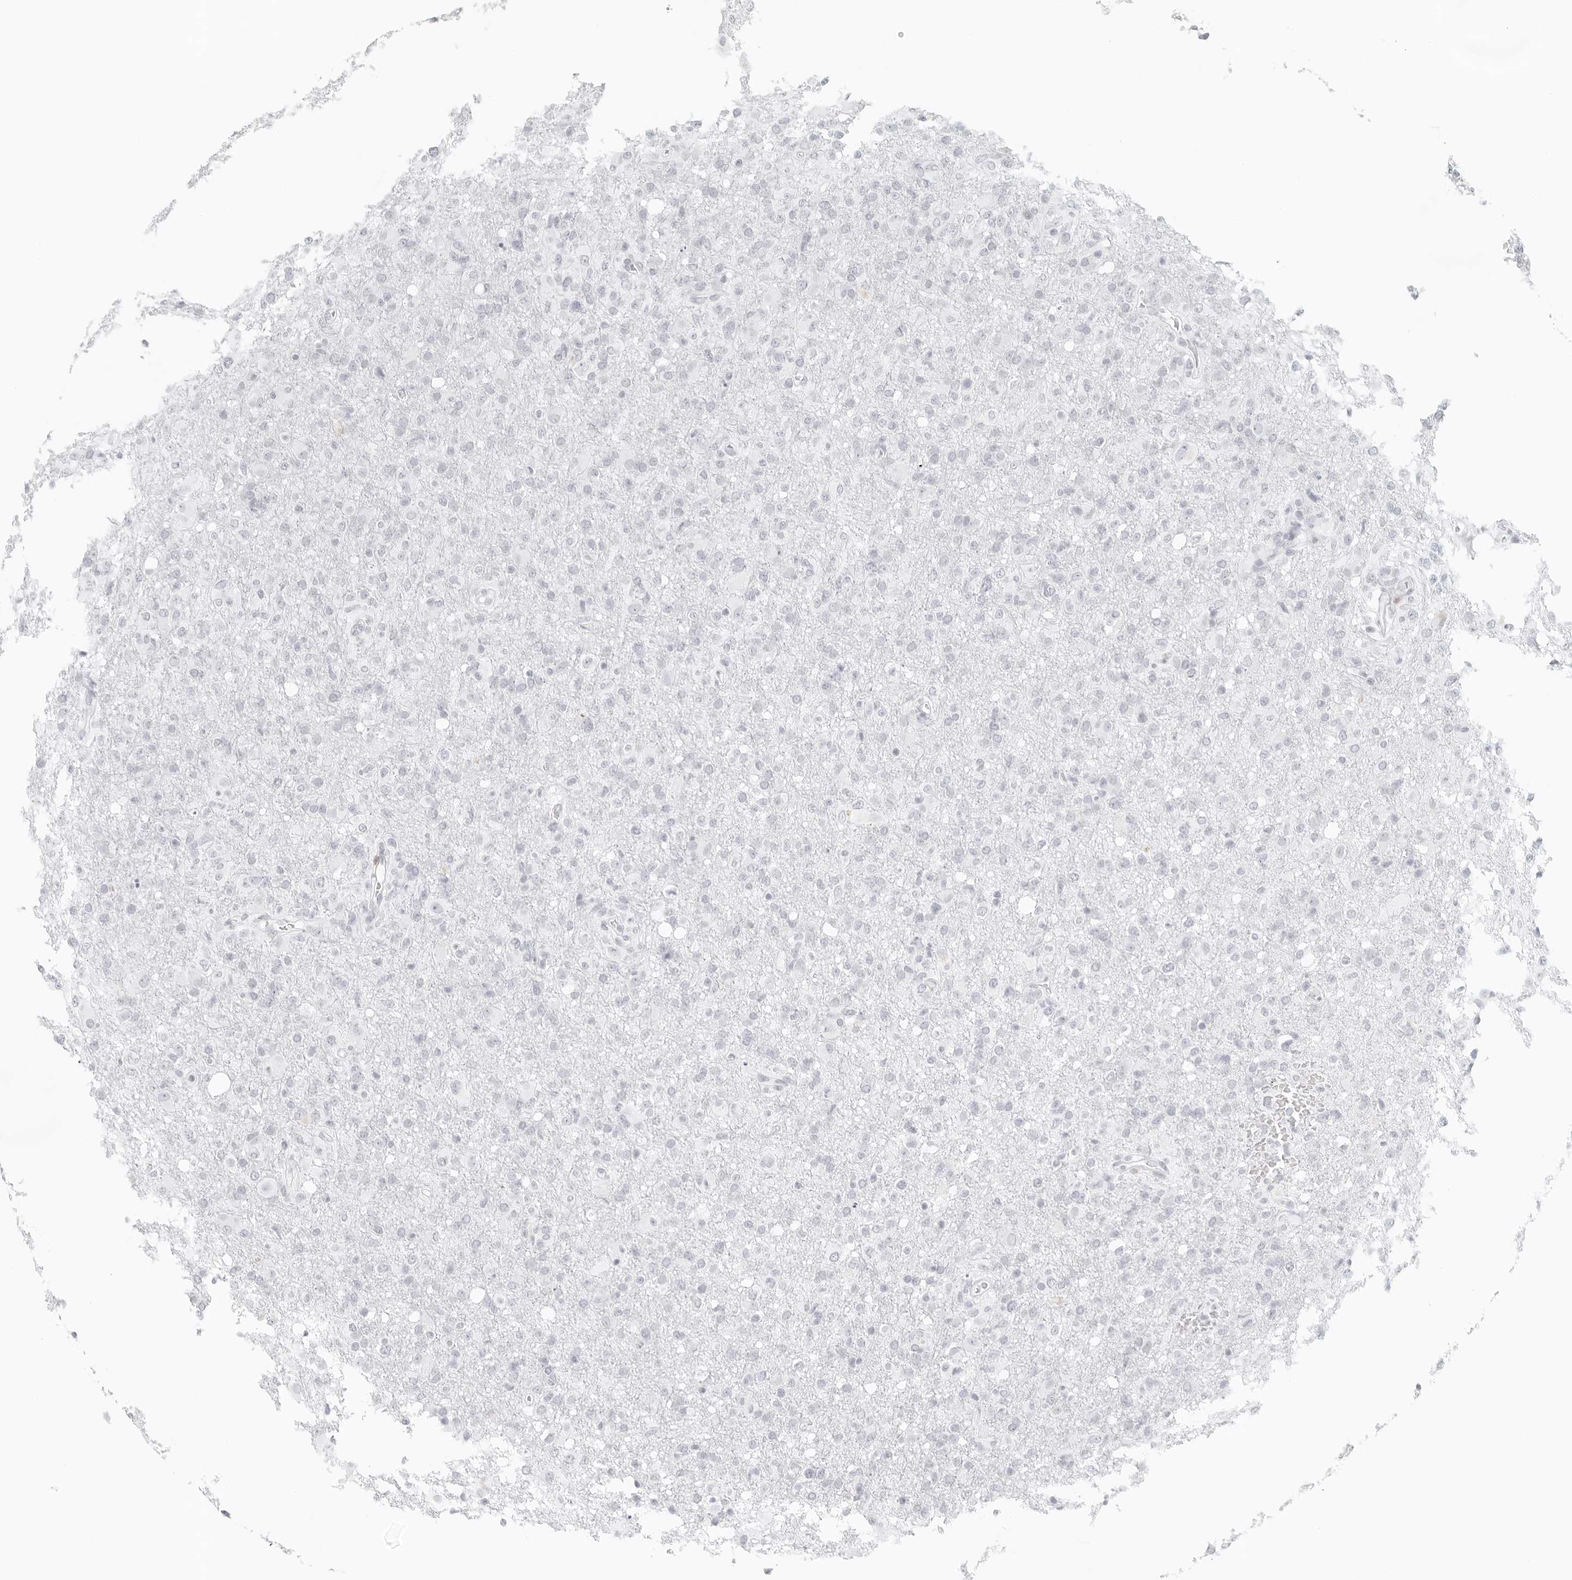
{"staining": {"intensity": "negative", "quantity": "none", "location": "none"}, "tissue": "glioma", "cell_type": "Tumor cells", "image_type": "cancer", "snomed": [{"axis": "morphology", "description": "Glioma, malignant, High grade"}, {"axis": "topography", "description": "Brain"}], "caption": "Protein analysis of glioma exhibits no significant staining in tumor cells. The staining was performed using DAB to visualize the protein expression in brown, while the nuclei were stained in blue with hematoxylin (Magnification: 20x).", "gene": "RPS6KC1", "patient": {"sex": "female", "age": 57}}